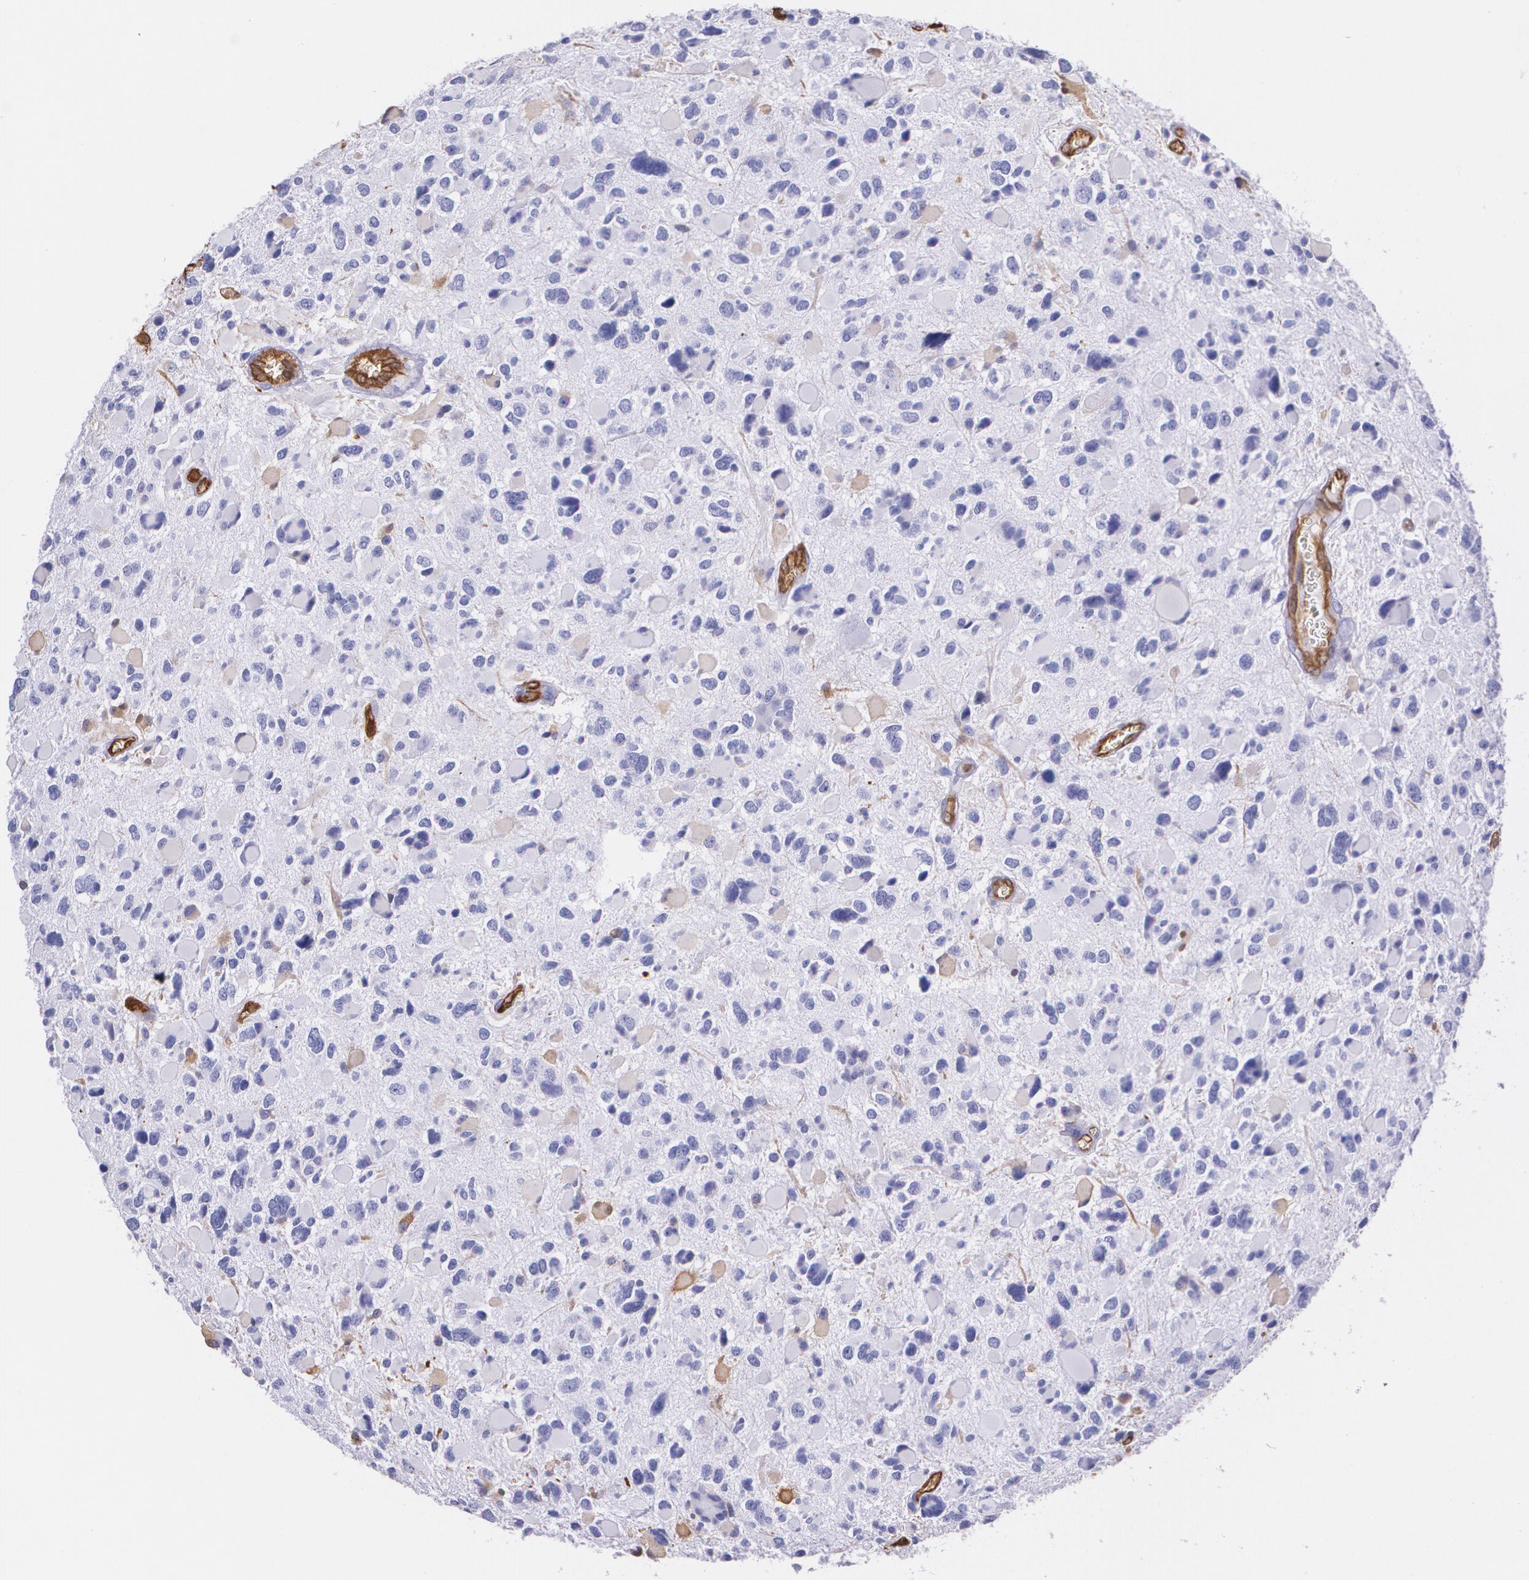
{"staining": {"intensity": "negative", "quantity": "none", "location": "none"}, "tissue": "glioma", "cell_type": "Tumor cells", "image_type": "cancer", "snomed": [{"axis": "morphology", "description": "Glioma, malignant, High grade"}, {"axis": "topography", "description": "Brain"}], "caption": "Tumor cells show no significant staining in malignant high-grade glioma.", "gene": "MMP2", "patient": {"sex": "female", "age": 37}}